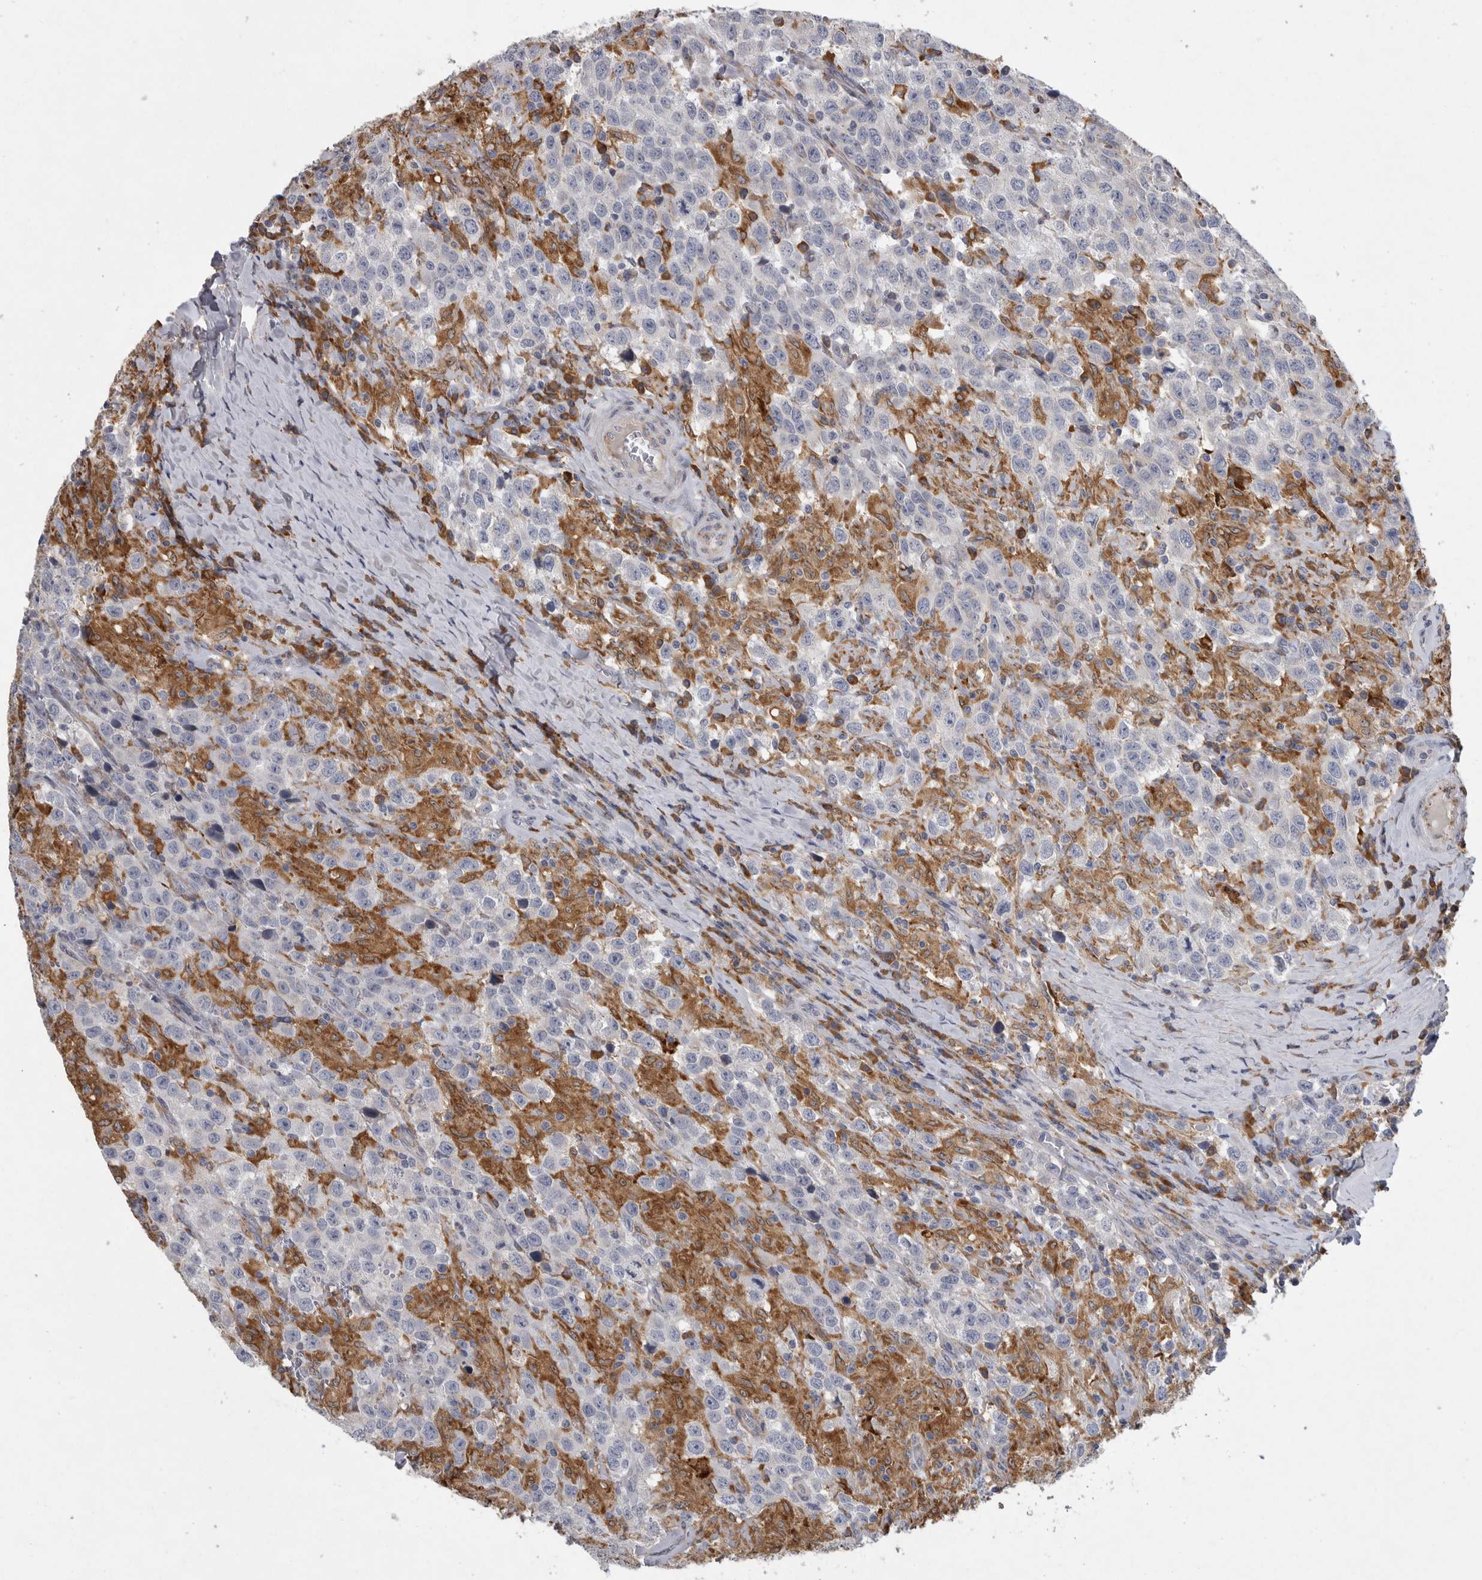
{"staining": {"intensity": "negative", "quantity": "none", "location": "none"}, "tissue": "testis cancer", "cell_type": "Tumor cells", "image_type": "cancer", "snomed": [{"axis": "morphology", "description": "Seminoma, NOS"}, {"axis": "topography", "description": "Testis"}], "caption": "Tumor cells show no significant protein positivity in seminoma (testis). Brightfield microscopy of IHC stained with DAB (3,3'-diaminobenzidine) (brown) and hematoxylin (blue), captured at high magnification.", "gene": "MINPP1", "patient": {"sex": "male", "age": 41}}